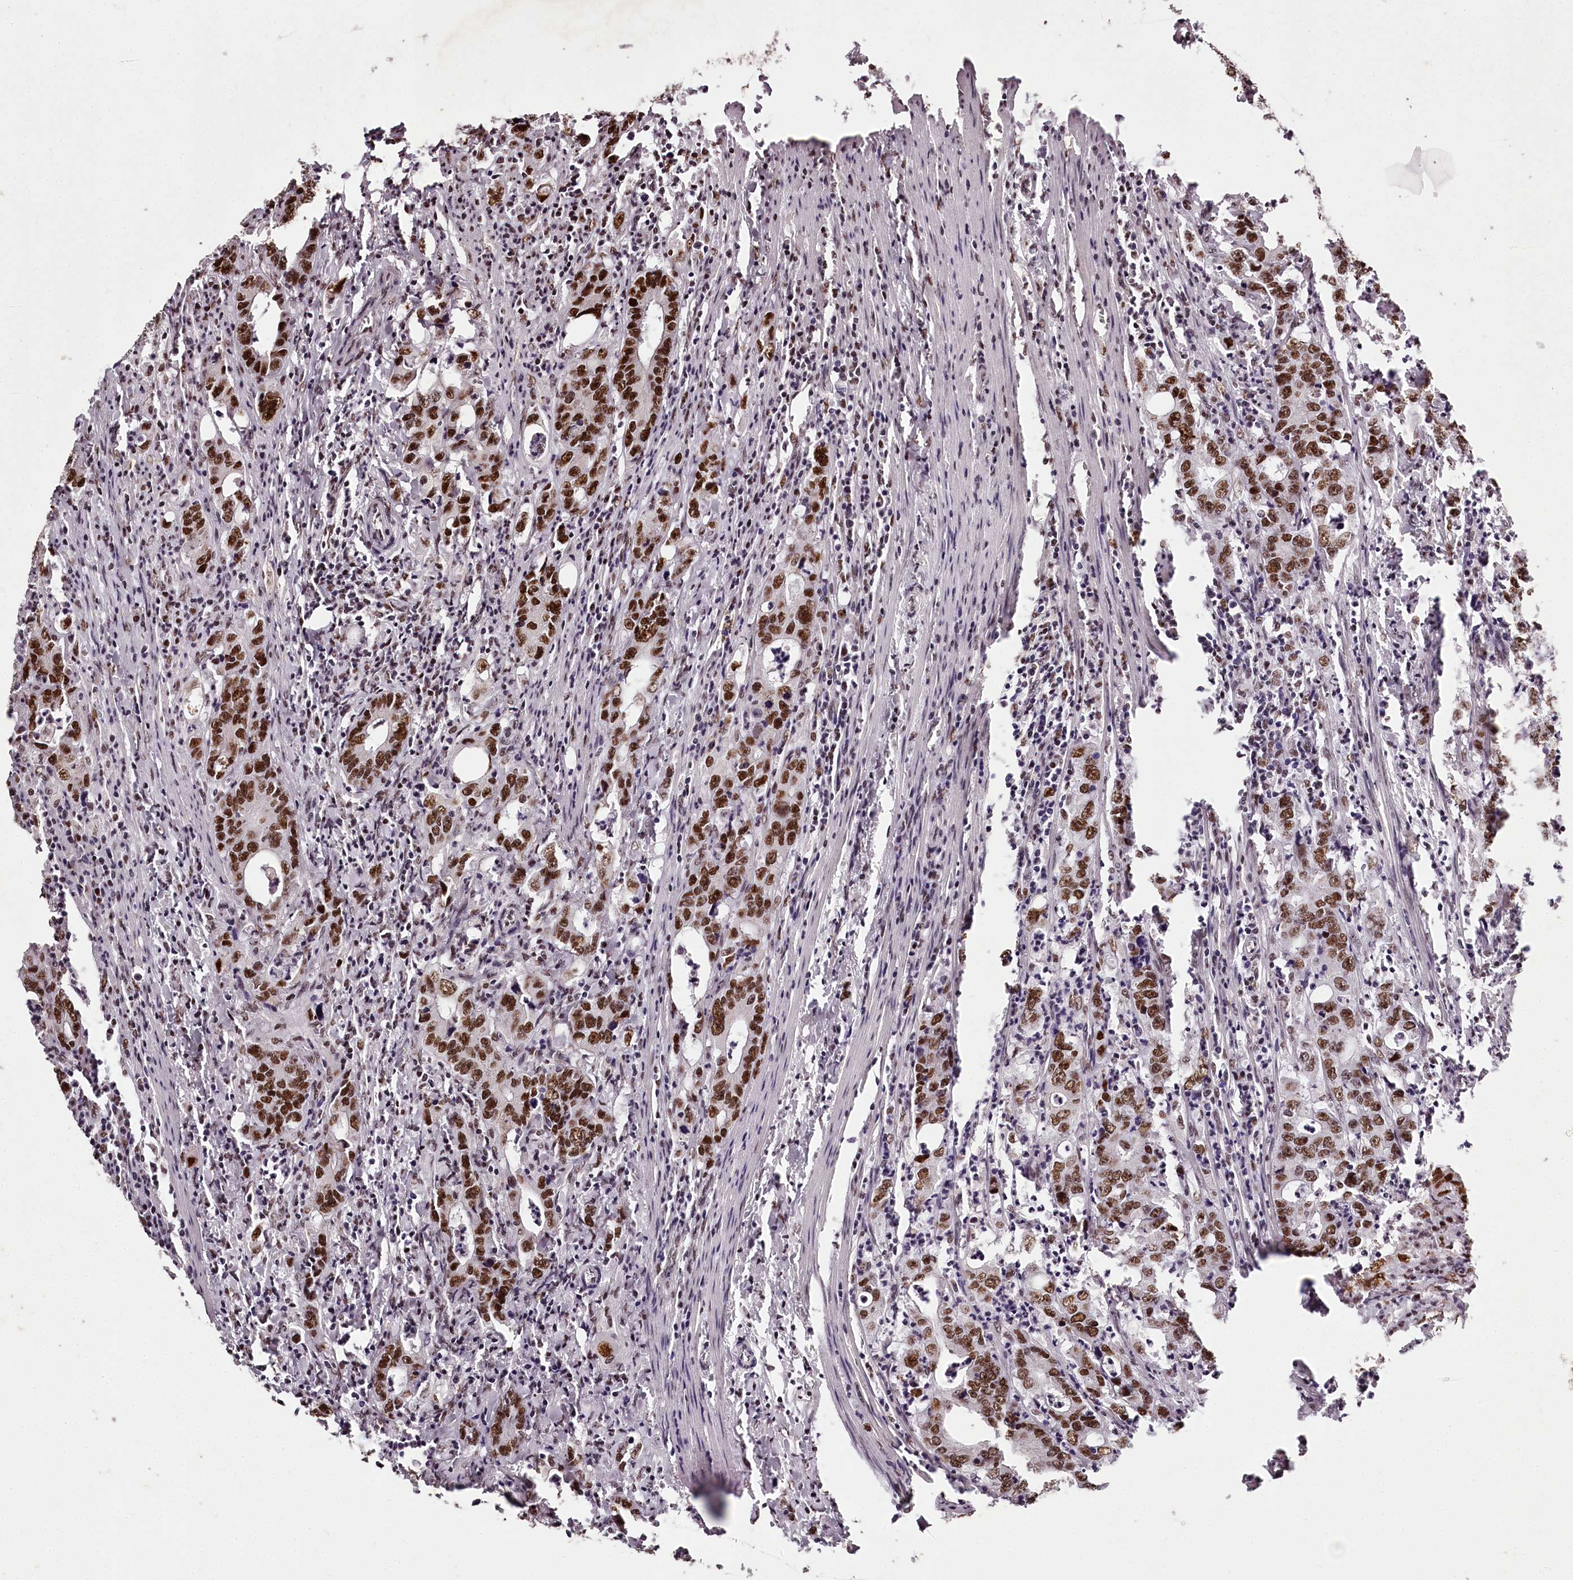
{"staining": {"intensity": "strong", "quantity": ">75%", "location": "nuclear"}, "tissue": "colorectal cancer", "cell_type": "Tumor cells", "image_type": "cancer", "snomed": [{"axis": "morphology", "description": "Adenocarcinoma, NOS"}, {"axis": "topography", "description": "Colon"}], "caption": "The photomicrograph exhibits immunohistochemical staining of colorectal adenocarcinoma. There is strong nuclear staining is identified in approximately >75% of tumor cells.", "gene": "PSPC1", "patient": {"sex": "female", "age": 75}}